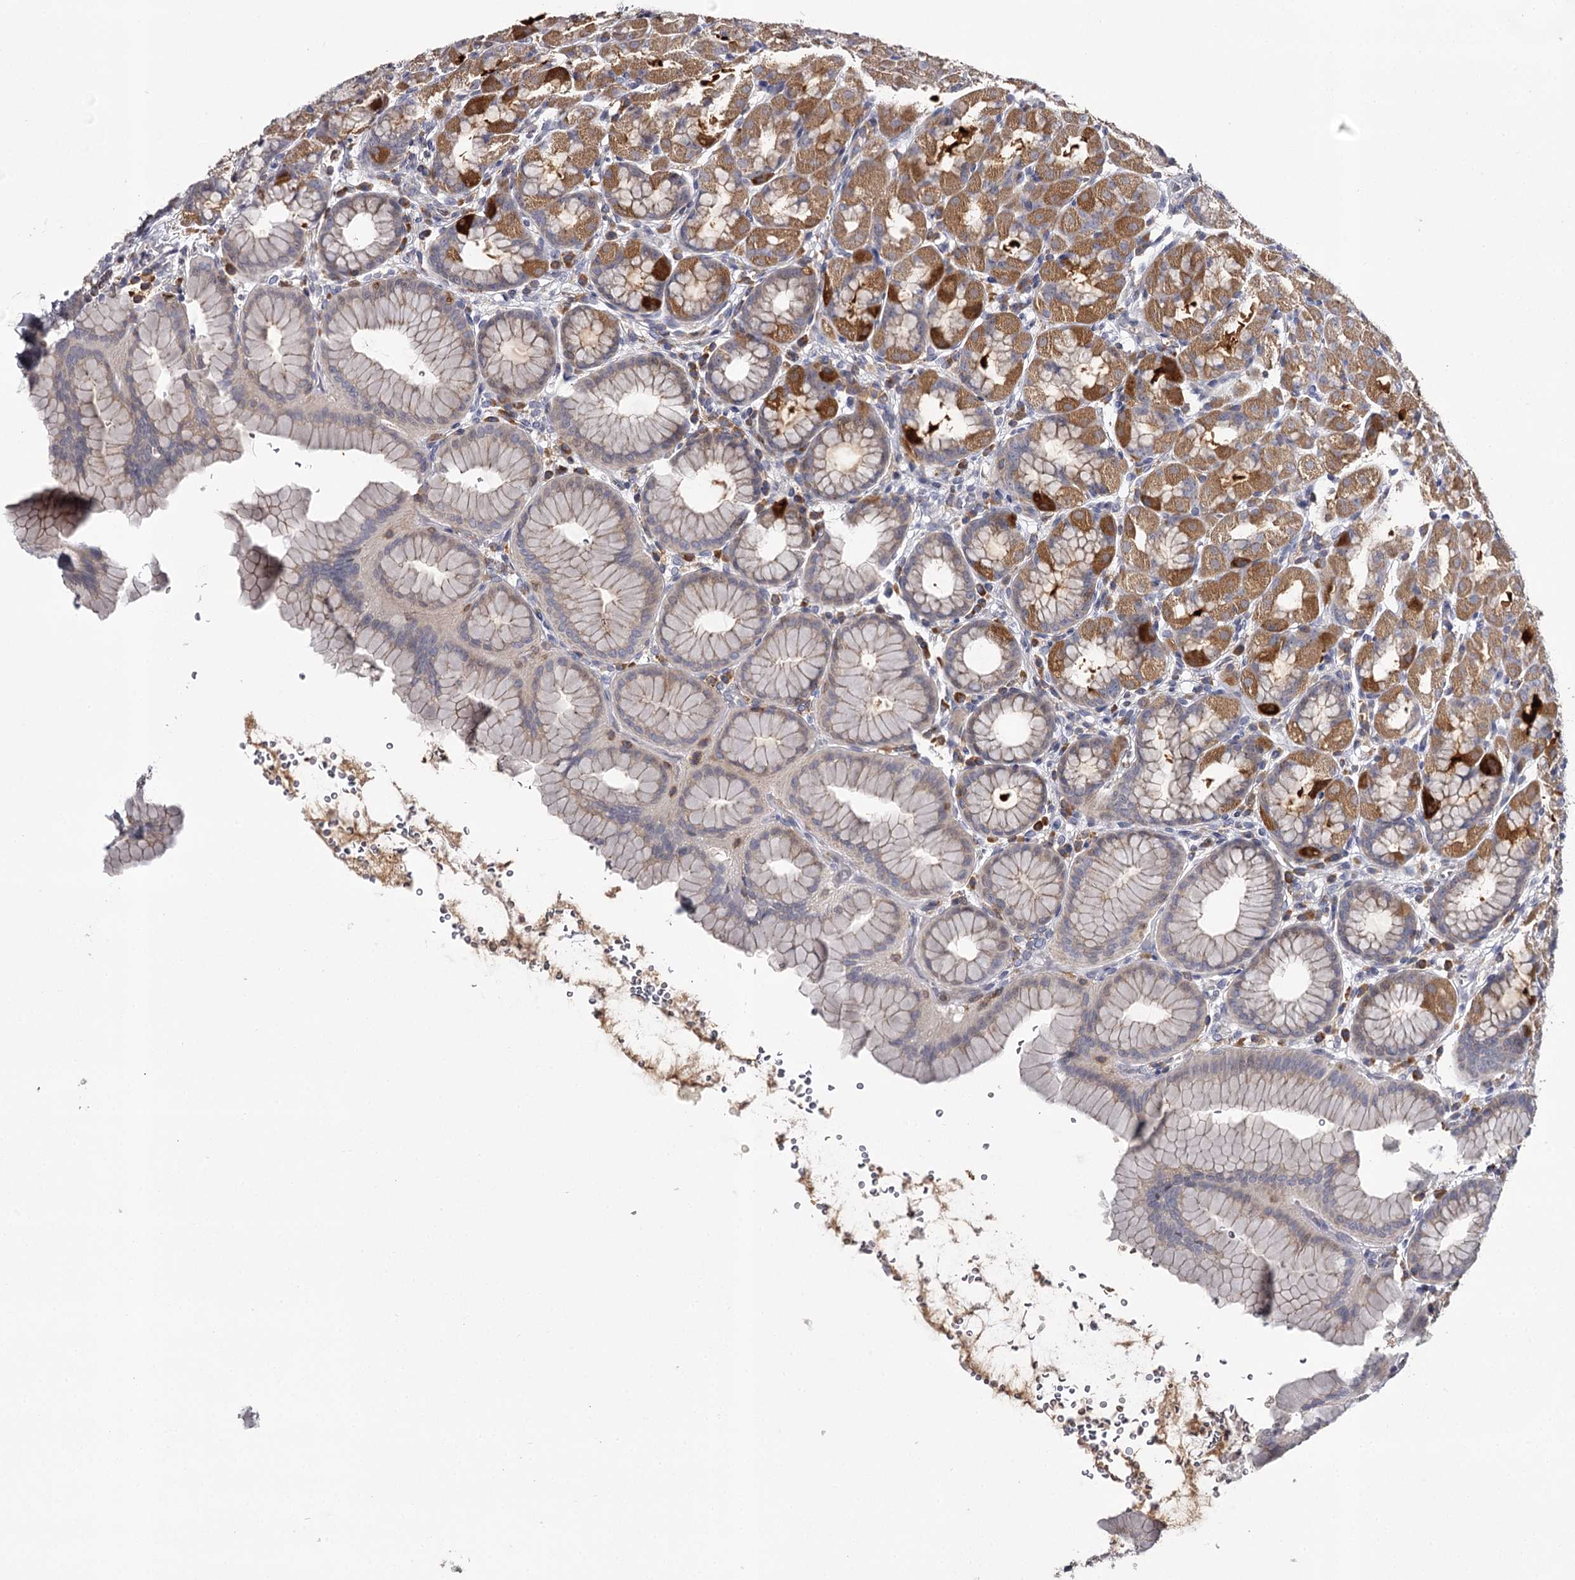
{"staining": {"intensity": "strong", "quantity": "<25%", "location": "cytoplasmic/membranous"}, "tissue": "stomach", "cell_type": "Glandular cells", "image_type": "normal", "snomed": [{"axis": "morphology", "description": "Normal tissue, NOS"}, {"axis": "topography", "description": "Stomach"}], "caption": "Unremarkable stomach exhibits strong cytoplasmic/membranous staining in about <25% of glandular cells The staining is performed using DAB brown chromogen to label protein expression. The nuclei are counter-stained blue using hematoxylin..", "gene": "RASSF6", "patient": {"sex": "male", "age": 42}}